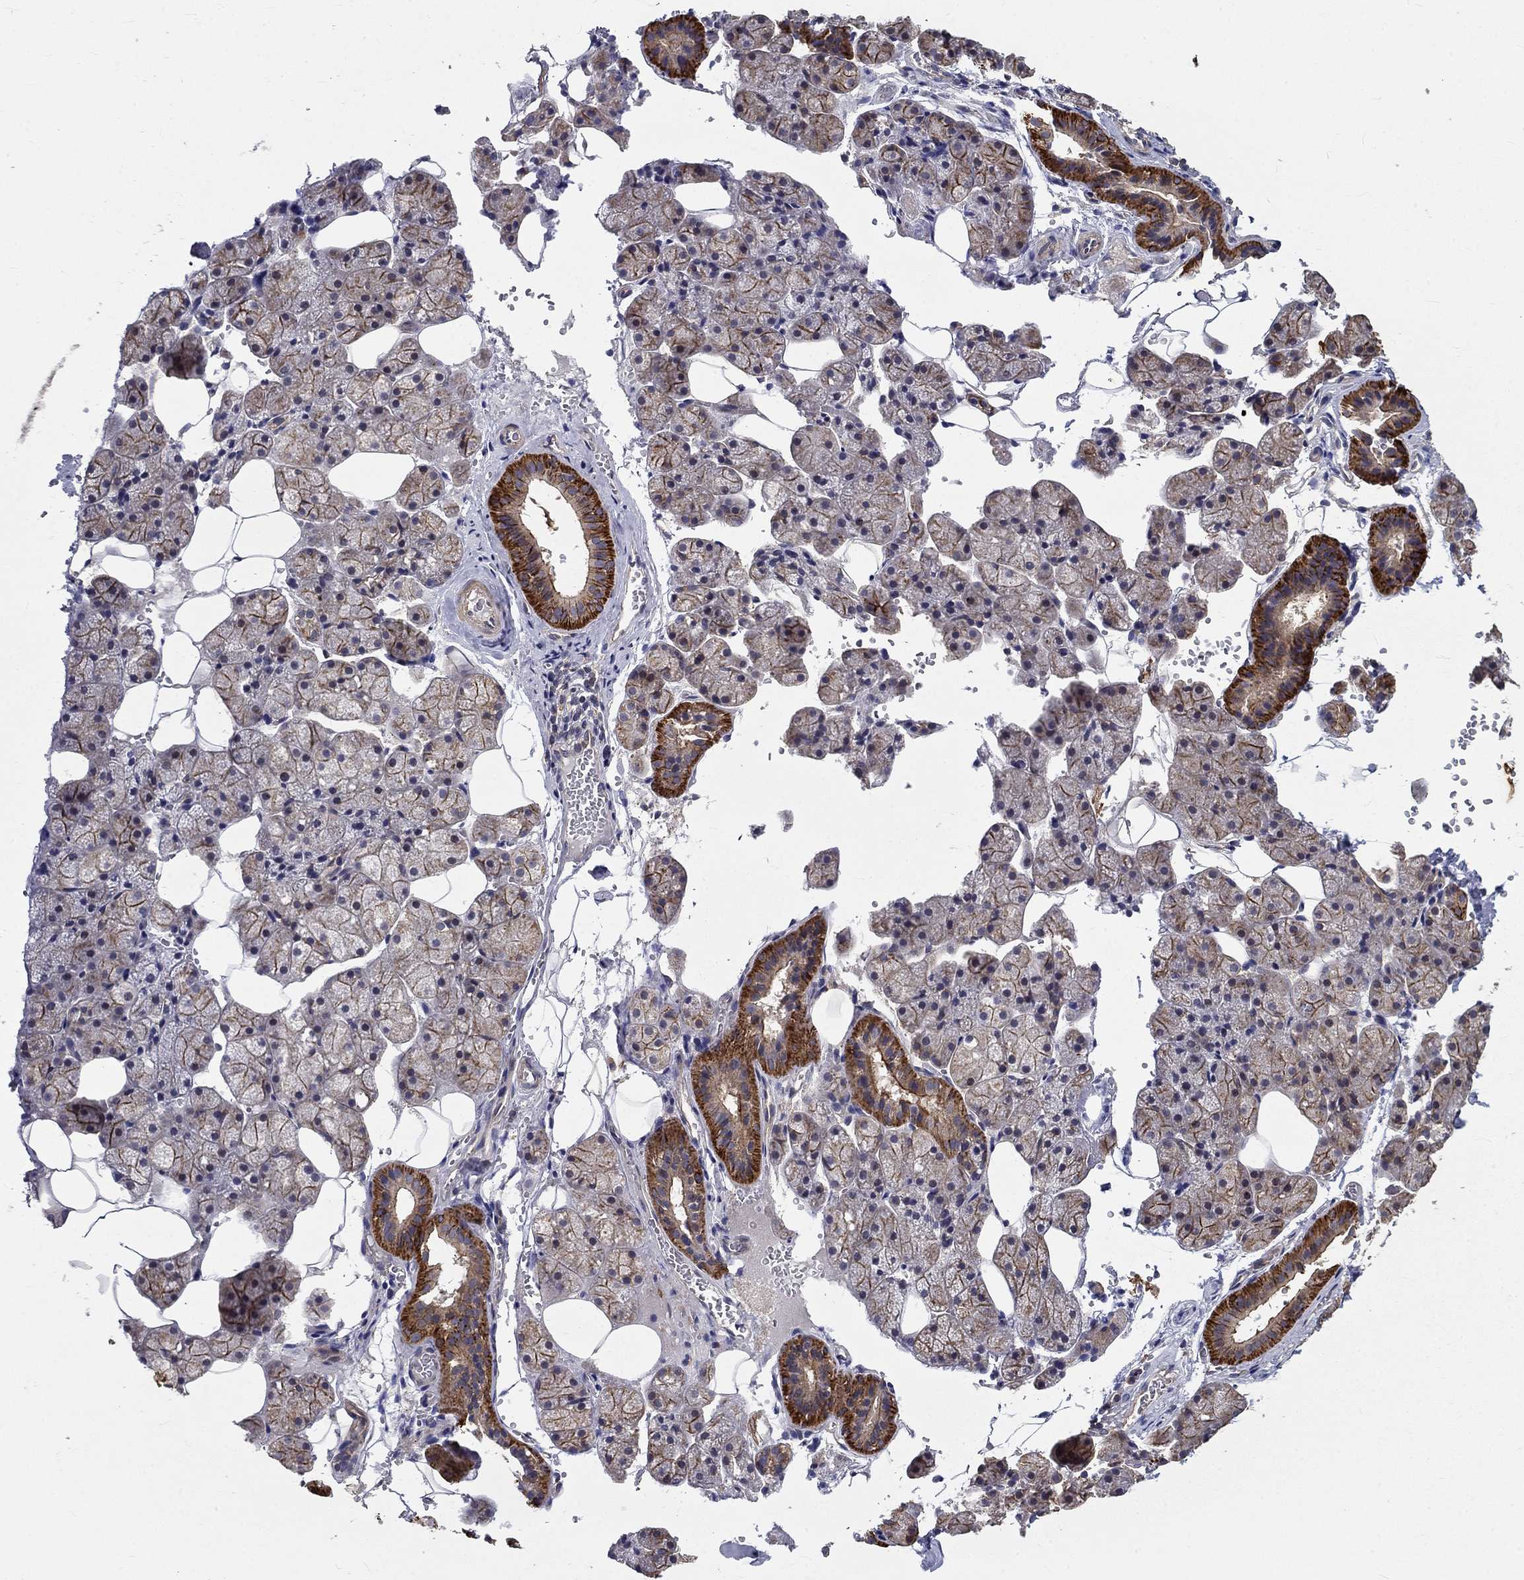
{"staining": {"intensity": "strong", "quantity": "25%-75%", "location": "cytoplasmic/membranous"}, "tissue": "salivary gland", "cell_type": "Glandular cells", "image_type": "normal", "snomed": [{"axis": "morphology", "description": "Normal tissue, NOS"}, {"axis": "topography", "description": "Salivary gland"}], "caption": "Salivary gland stained with DAB (3,3'-diaminobenzidine) immunohistochemistry shows high levels of strong cytoplasmic/membranous positivity in about 25%-75% of glandular cells.", "gene": "ALDH4A1", "patient": {"sex": "male", "age": 38}}